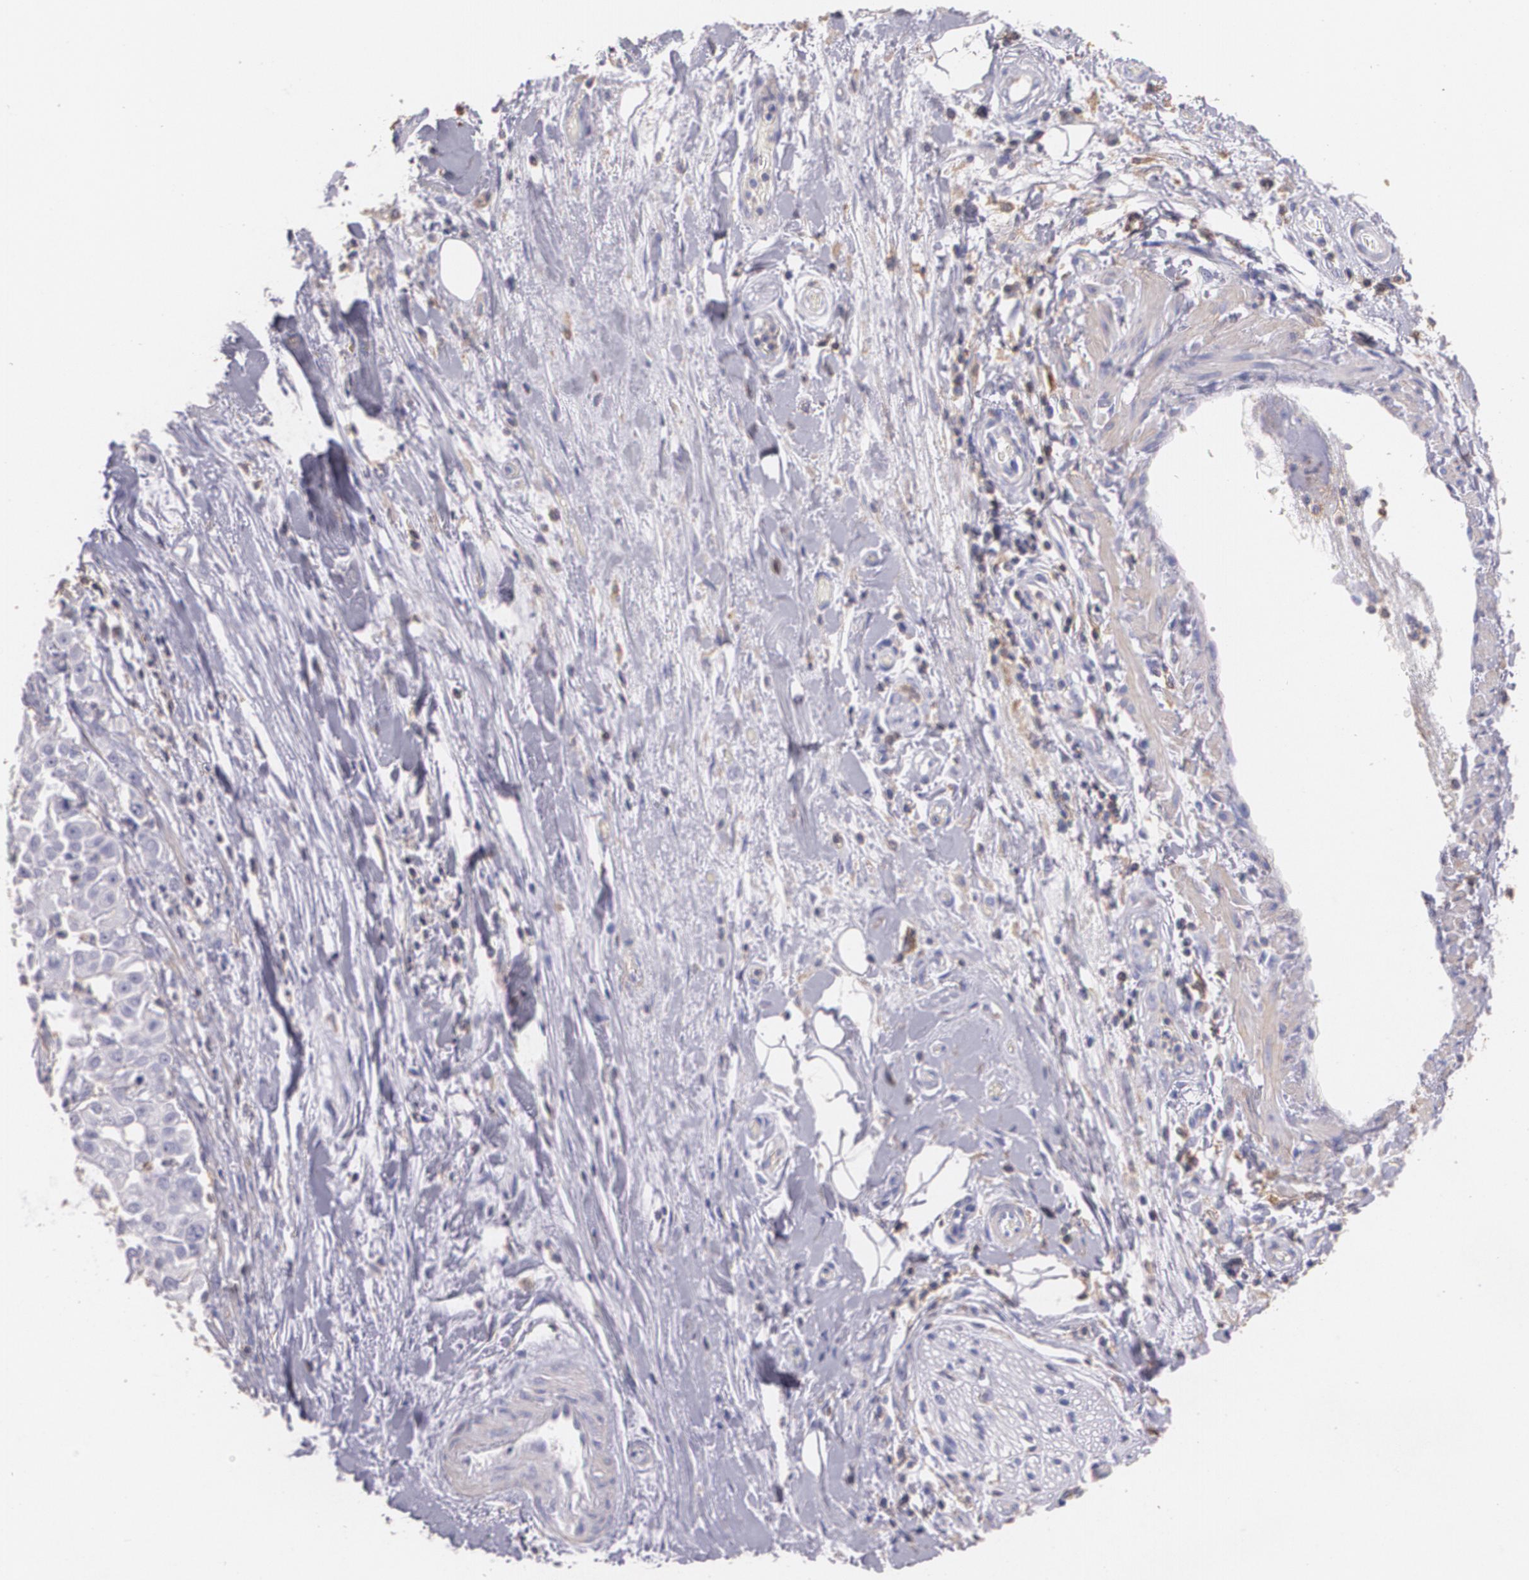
{"staining": {"intensity": "negative", "quantity": "none", "location": "none"}, "tissue": "pancreatic cancer", "cell_type": "Tumor cells", "image_type": "cancer", "snomed": [{"axis": "morphology", "description": "Adenocarcinoma, NOS"}, {"axis": "topography", "description": "Pancreas"}], "caption": "There is no significant positivity in tumor cells of pancreatic adenocarcinoma.", "gene": "TGFBR1", "patient": {"sex": "female", "age": 52}}